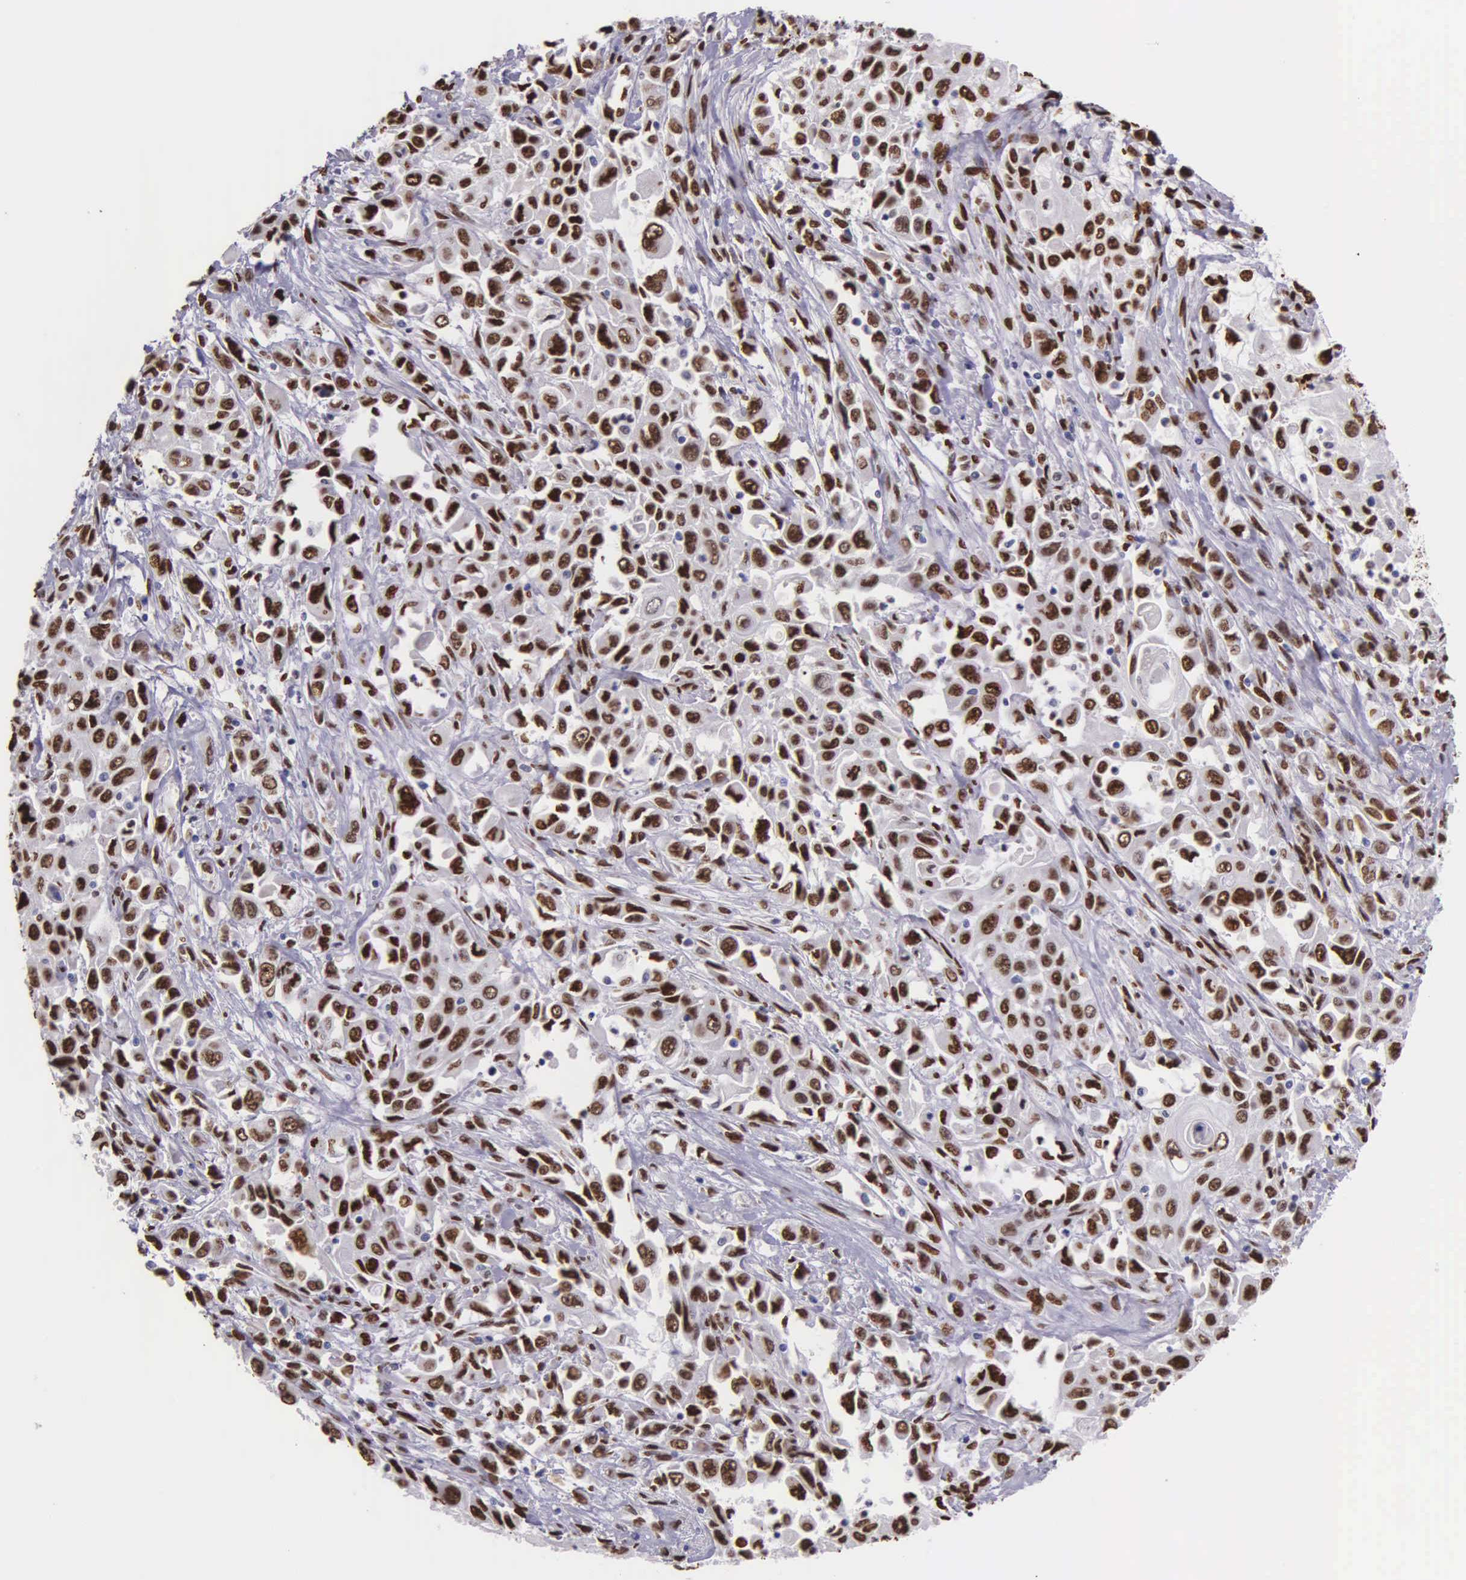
{"staining": {"intensity": "strong", "quantity": ">75%", "location": "nuclear"}, "tissue": "pancreatic cancer", "cell_type": "Tumor cells", "image_type": "cancer", "snomed": [{"axis": "morphology", "description": "Adenocarcinoma, NOS"}, {"axis": "topography", "description": "Pancreas"}], "caption": "Immunohistochemistry (IHC) of human pancreatic cancer (adenocarcinoma) displays high levels of strong nuclear expression in about >75% of tumor cells.", "gene": "H1-0", "patient": {"sex": "male", "age": 70}}